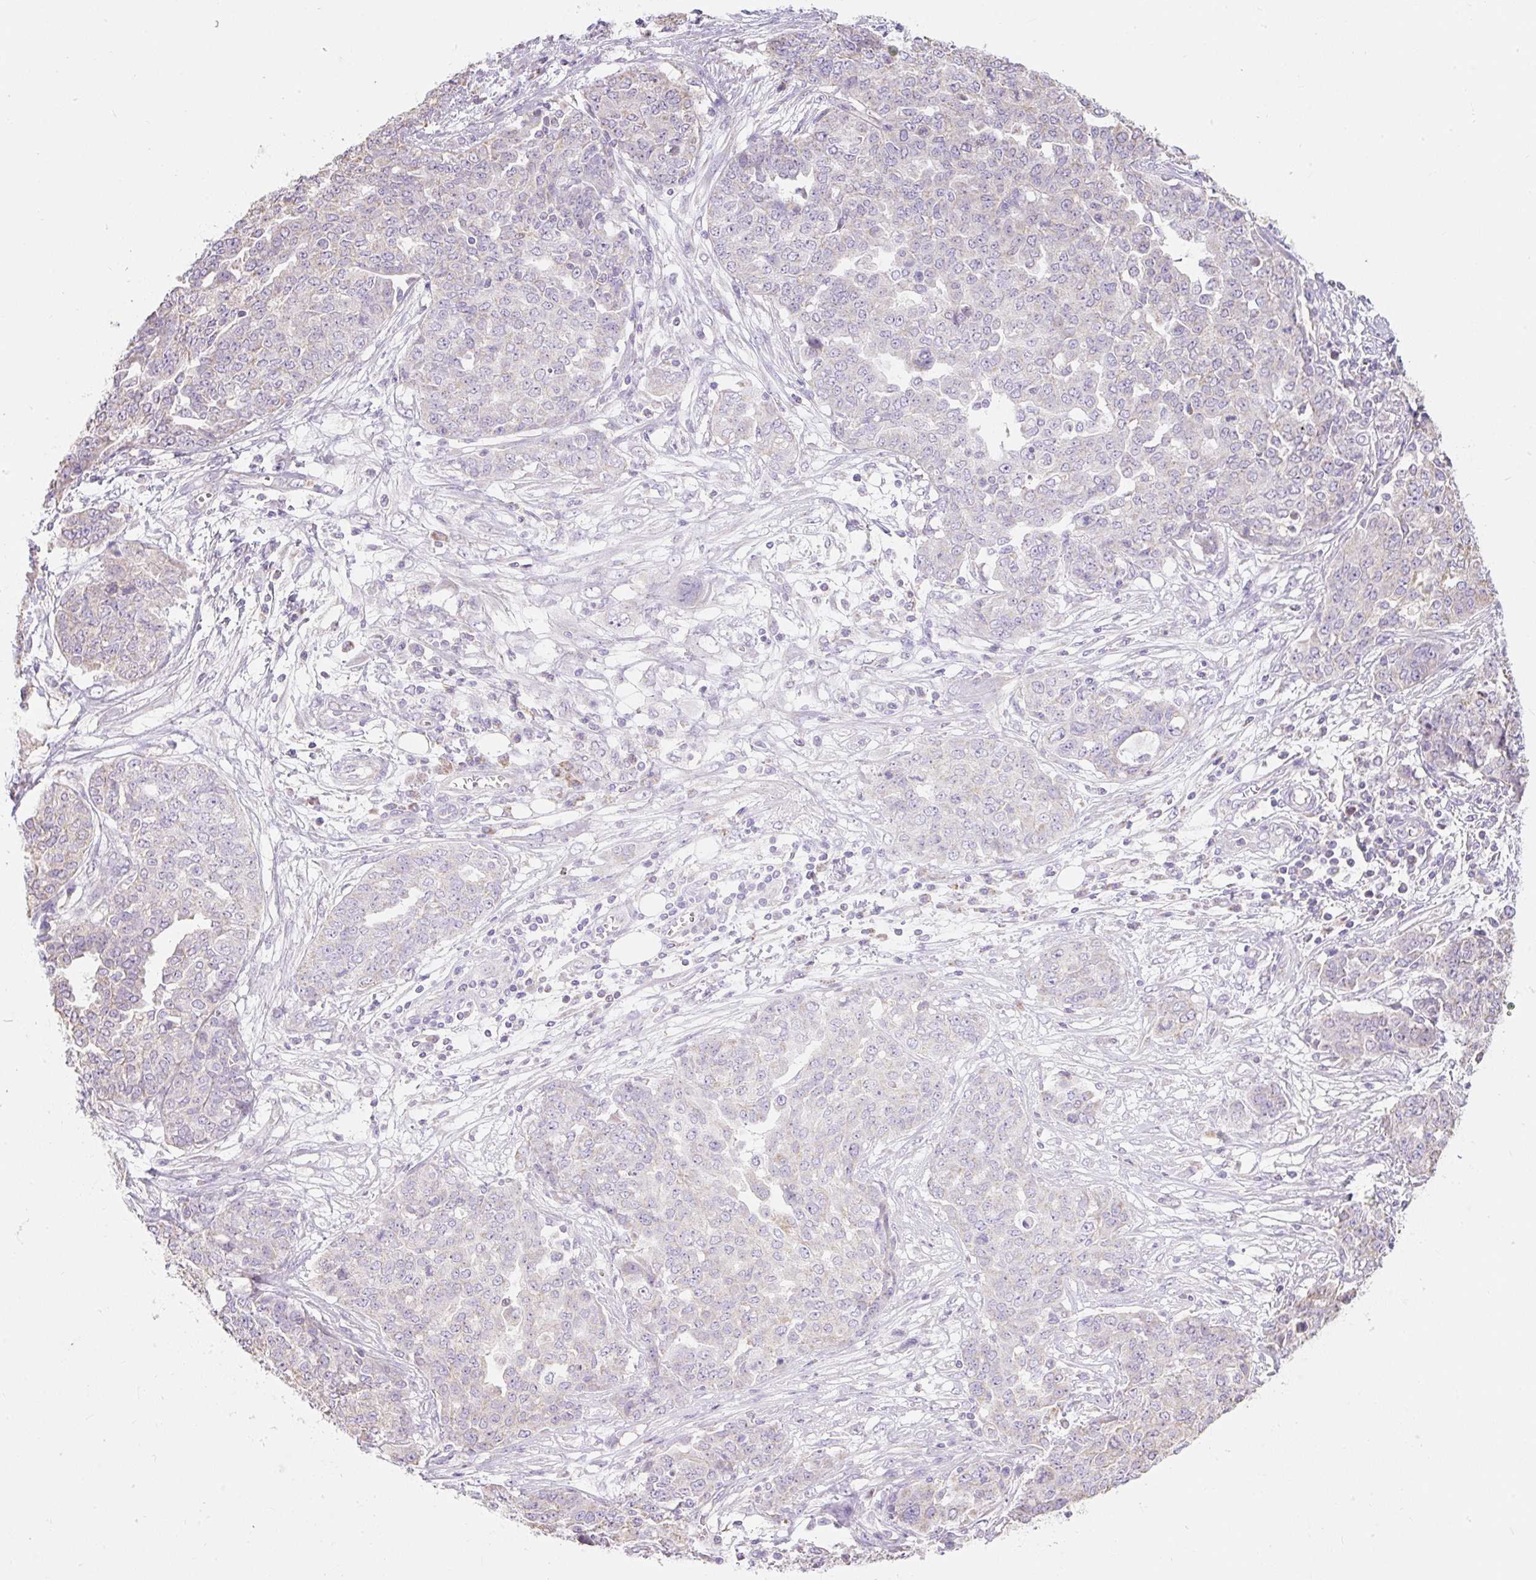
{"staining": {"intensity": "negative", "quantity": "none", "location": "none"}, "tissue": "ovarian cancer", "cell_type": "Tumor cells", "image_type": "cancer", "snomed": [{"axis": "morphology", "description": "Cystadenocarcinoma, serous, NOS"}, {"axis": "topography", "description": "Soft tissue"}, {"axis": "topography", "description": "Ovary"}], "caption": "Immunohistochemistry (IHC) of ovarian cancer exhibits no staining in tumor cells. Nuclei are stained in blue.", "gene": "DHX35", "patient": {"sex": "female", "age": 57}}